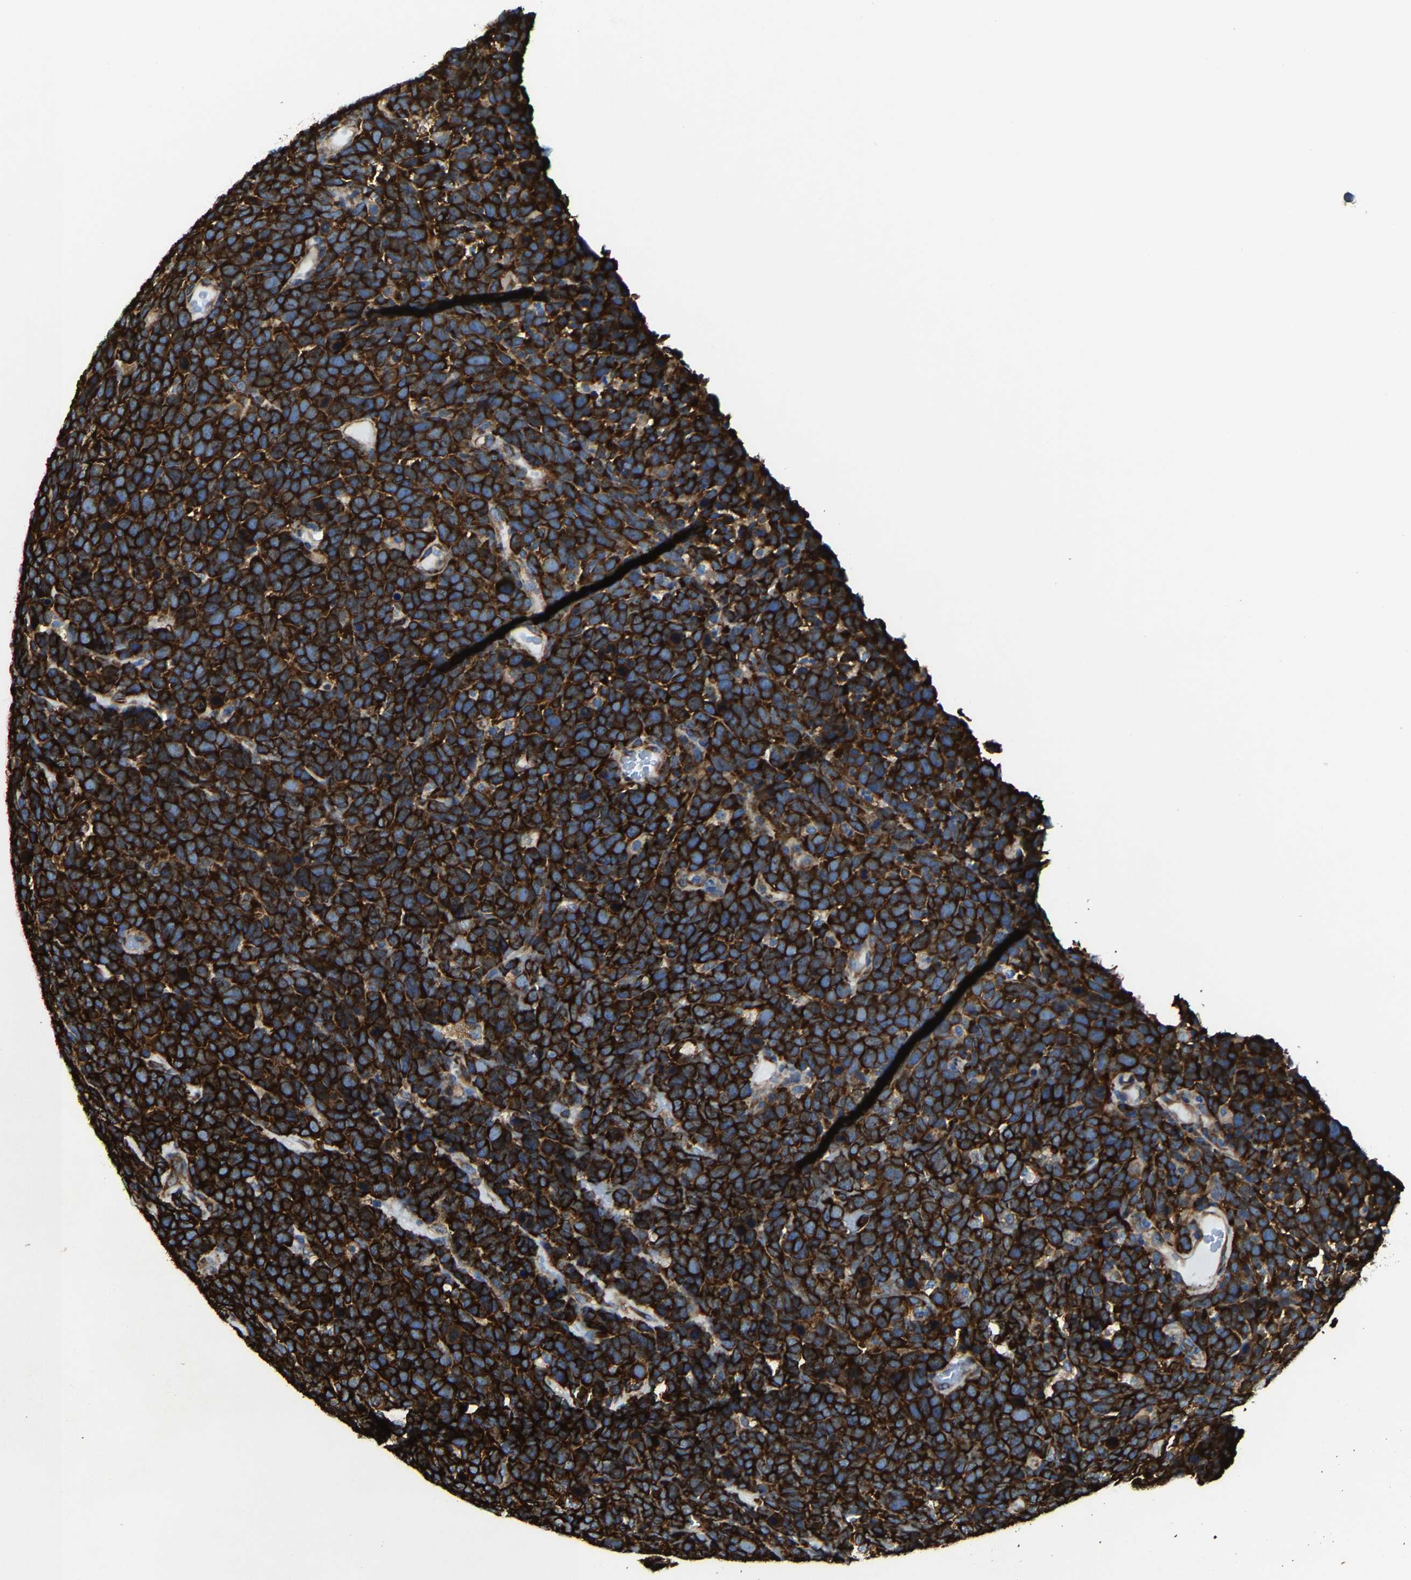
{"staining": {"intensity": "strong", "quantity": ">75%", "location": "cytoplasmic/membranous"}, "tissue": "urothelial cancer", "cell_type": "Tumor cells", "image_type": "cancer", "snomed": [{"axis": "morphology", "description": "Urothelial carcinoma, High grade"}, {"axis": "topography", "description": "Urinary bladder"}], "caption": "This photomicrograph displays immunohistochemistry (IHC) staining of human urothelial cancer, with high strong cytoplasmic/membranous staining in approximately >75% of tumor cells.", "gene": "G3BP2", "patient": {"sex": "female", "age": 82}}